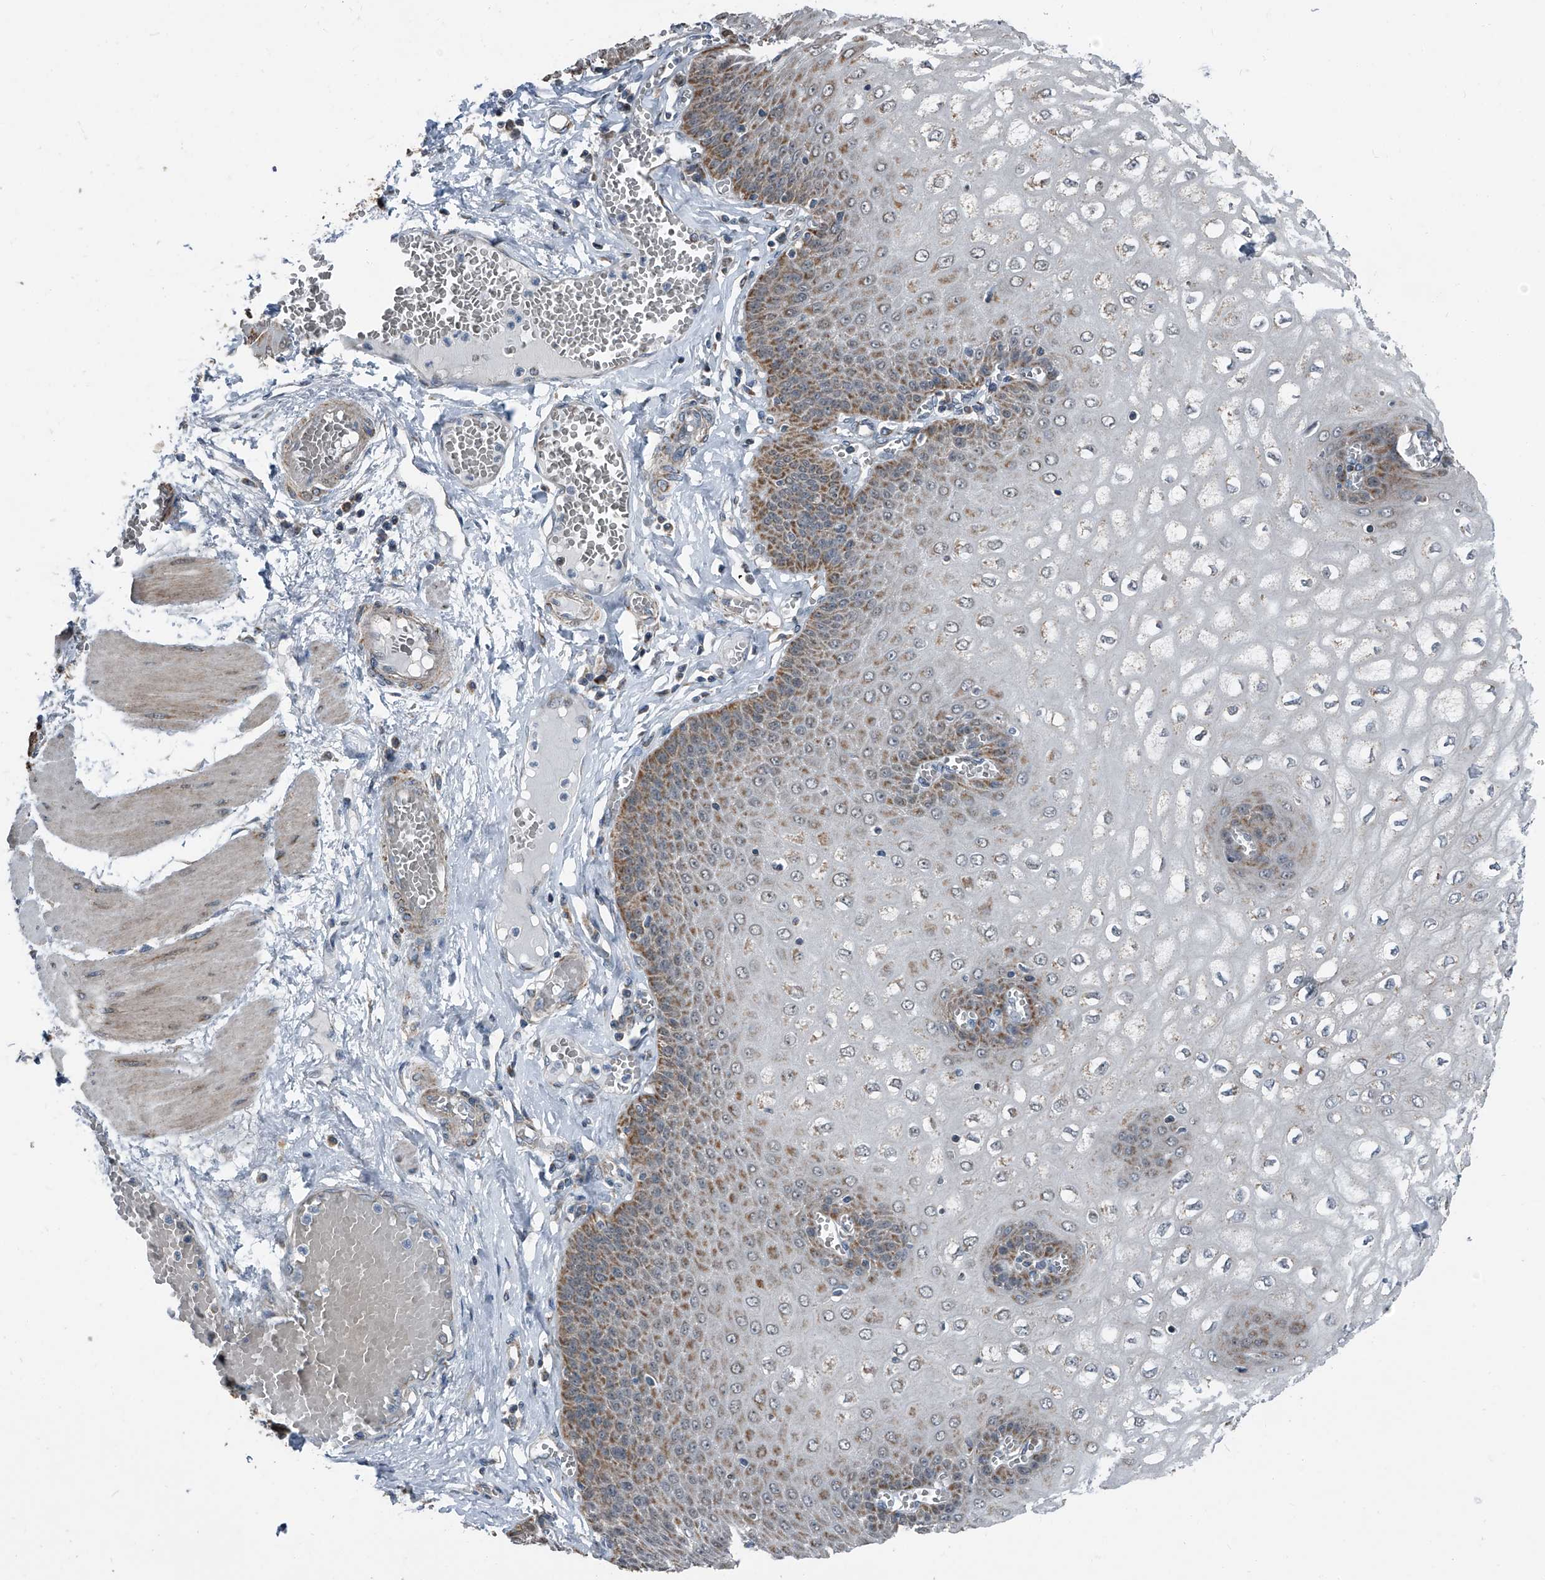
{"staining": {"intensity": "moderate", "quantity": "25%-75%", "location": "cytoplasmic/membranous"}, "tissue": "esophagus", "cell_type": "Squamous epithelial cells", "image_type": "normal", "snomed": [{"axis": "morphology", "description": "Normal tissue, NOS"}, {"axis": "topography", "description": "Esophagus"}], "caption": "Immunohistochemical staining of normal human esophagus demonstrates 25%-75% levels of moderate cytoplasmic/membranous protein positivity in approximately 25%-75% of squamous epithelial cells. (Brightfield microscopy of DAB IHC at high magnification).", "gene": "CHRNA7", "patient": {"sex": "male", "age": 60}}